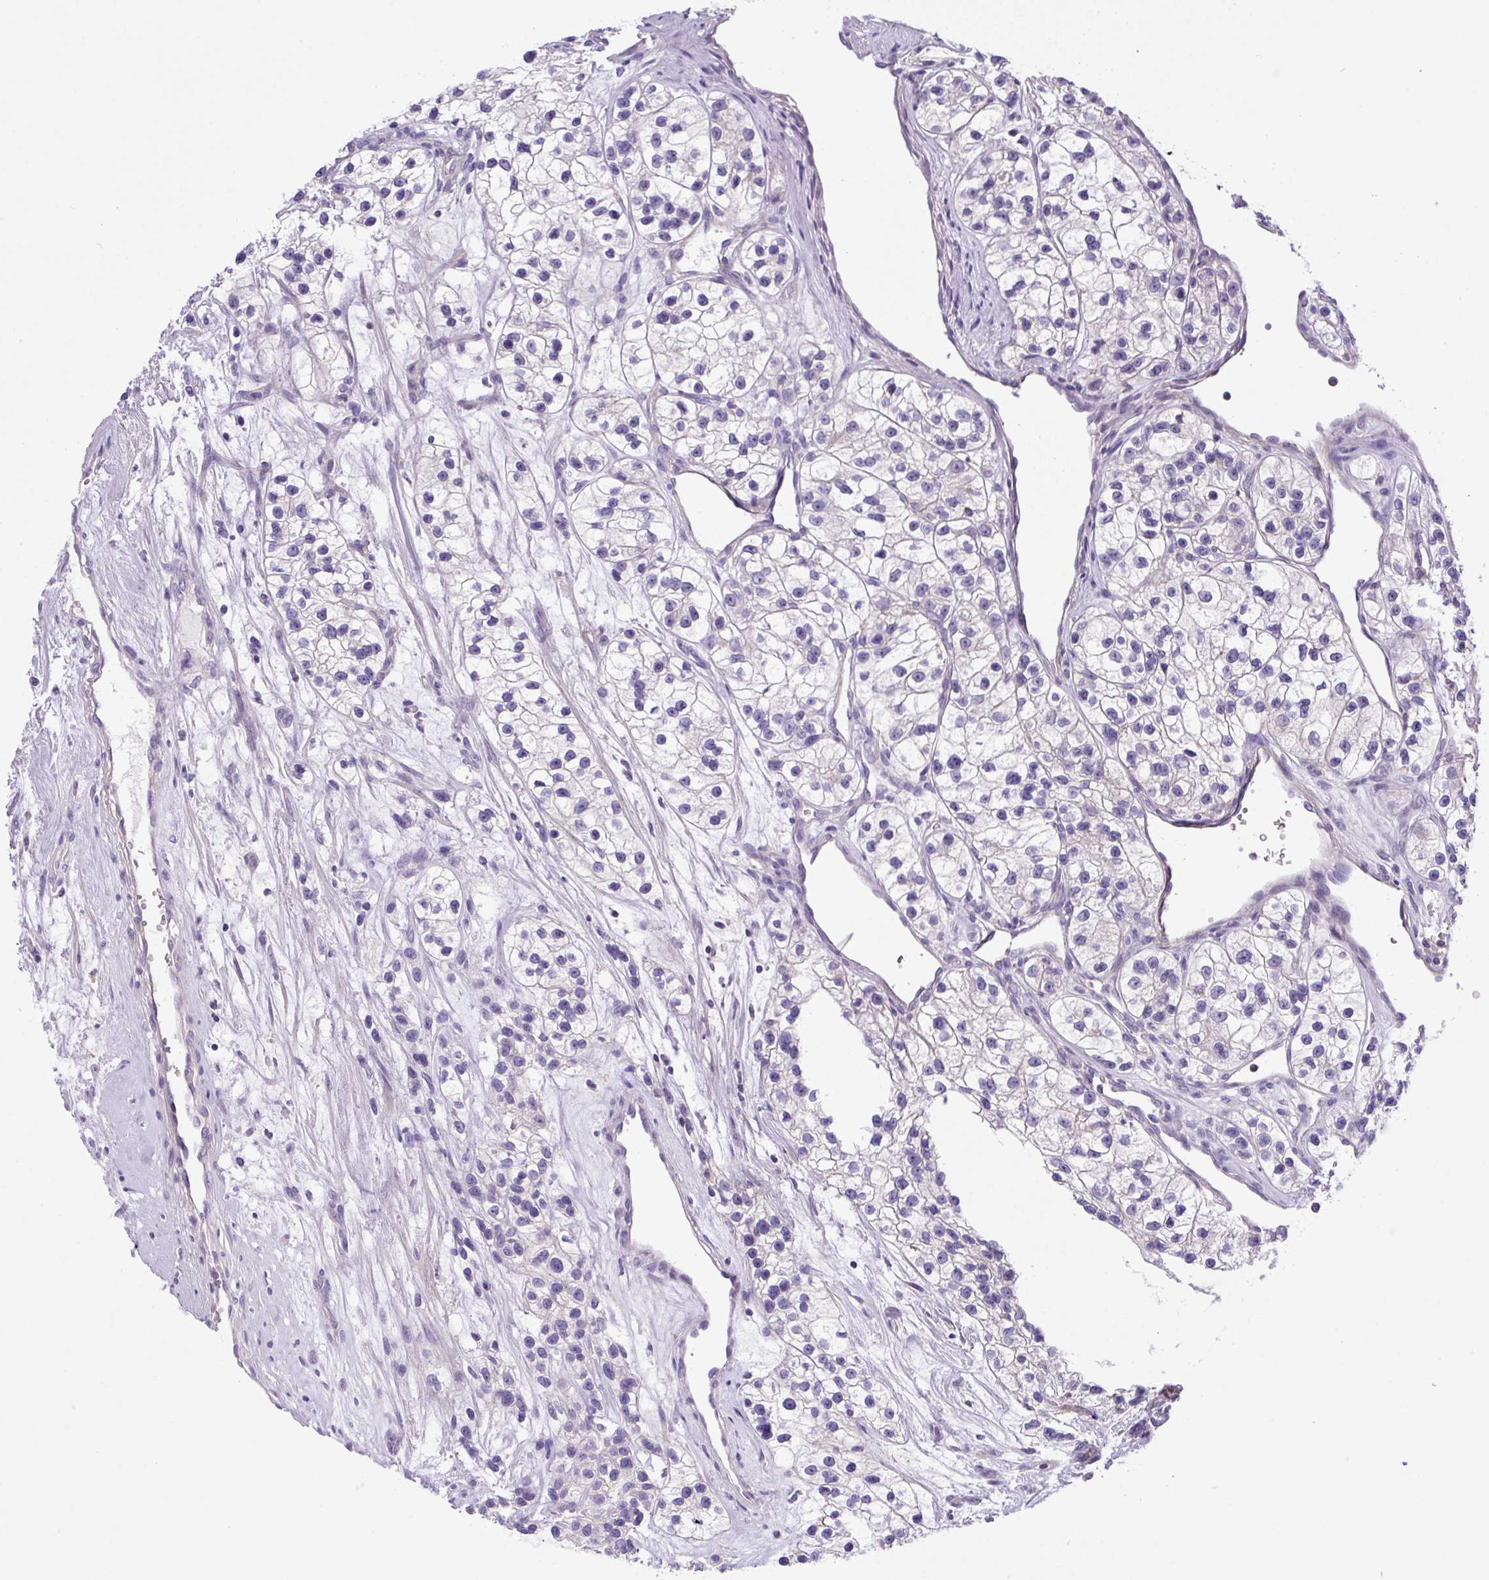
{"staining": {"intensity": "negative", "quantity": "none", "location": "none"}, "tissue": "renal cancer", "cell_type": "Tumor cells", "image_type": "cancer", "snomed": [{"axis": "morphology", "description": "Adenocarcinoma, NOS"}, {"axis": "topography", "description": "Kidney"}], "caption": "Photomicrograph shows no significant protein expression in tumor cells of renal adenocarcinoma. (Brightfield microscopy of DAB (3,3'-diaminobenzidine) IHC at high magnification).", "gene": "NPTN", "patient": {"sex": "female", "age": 57}}